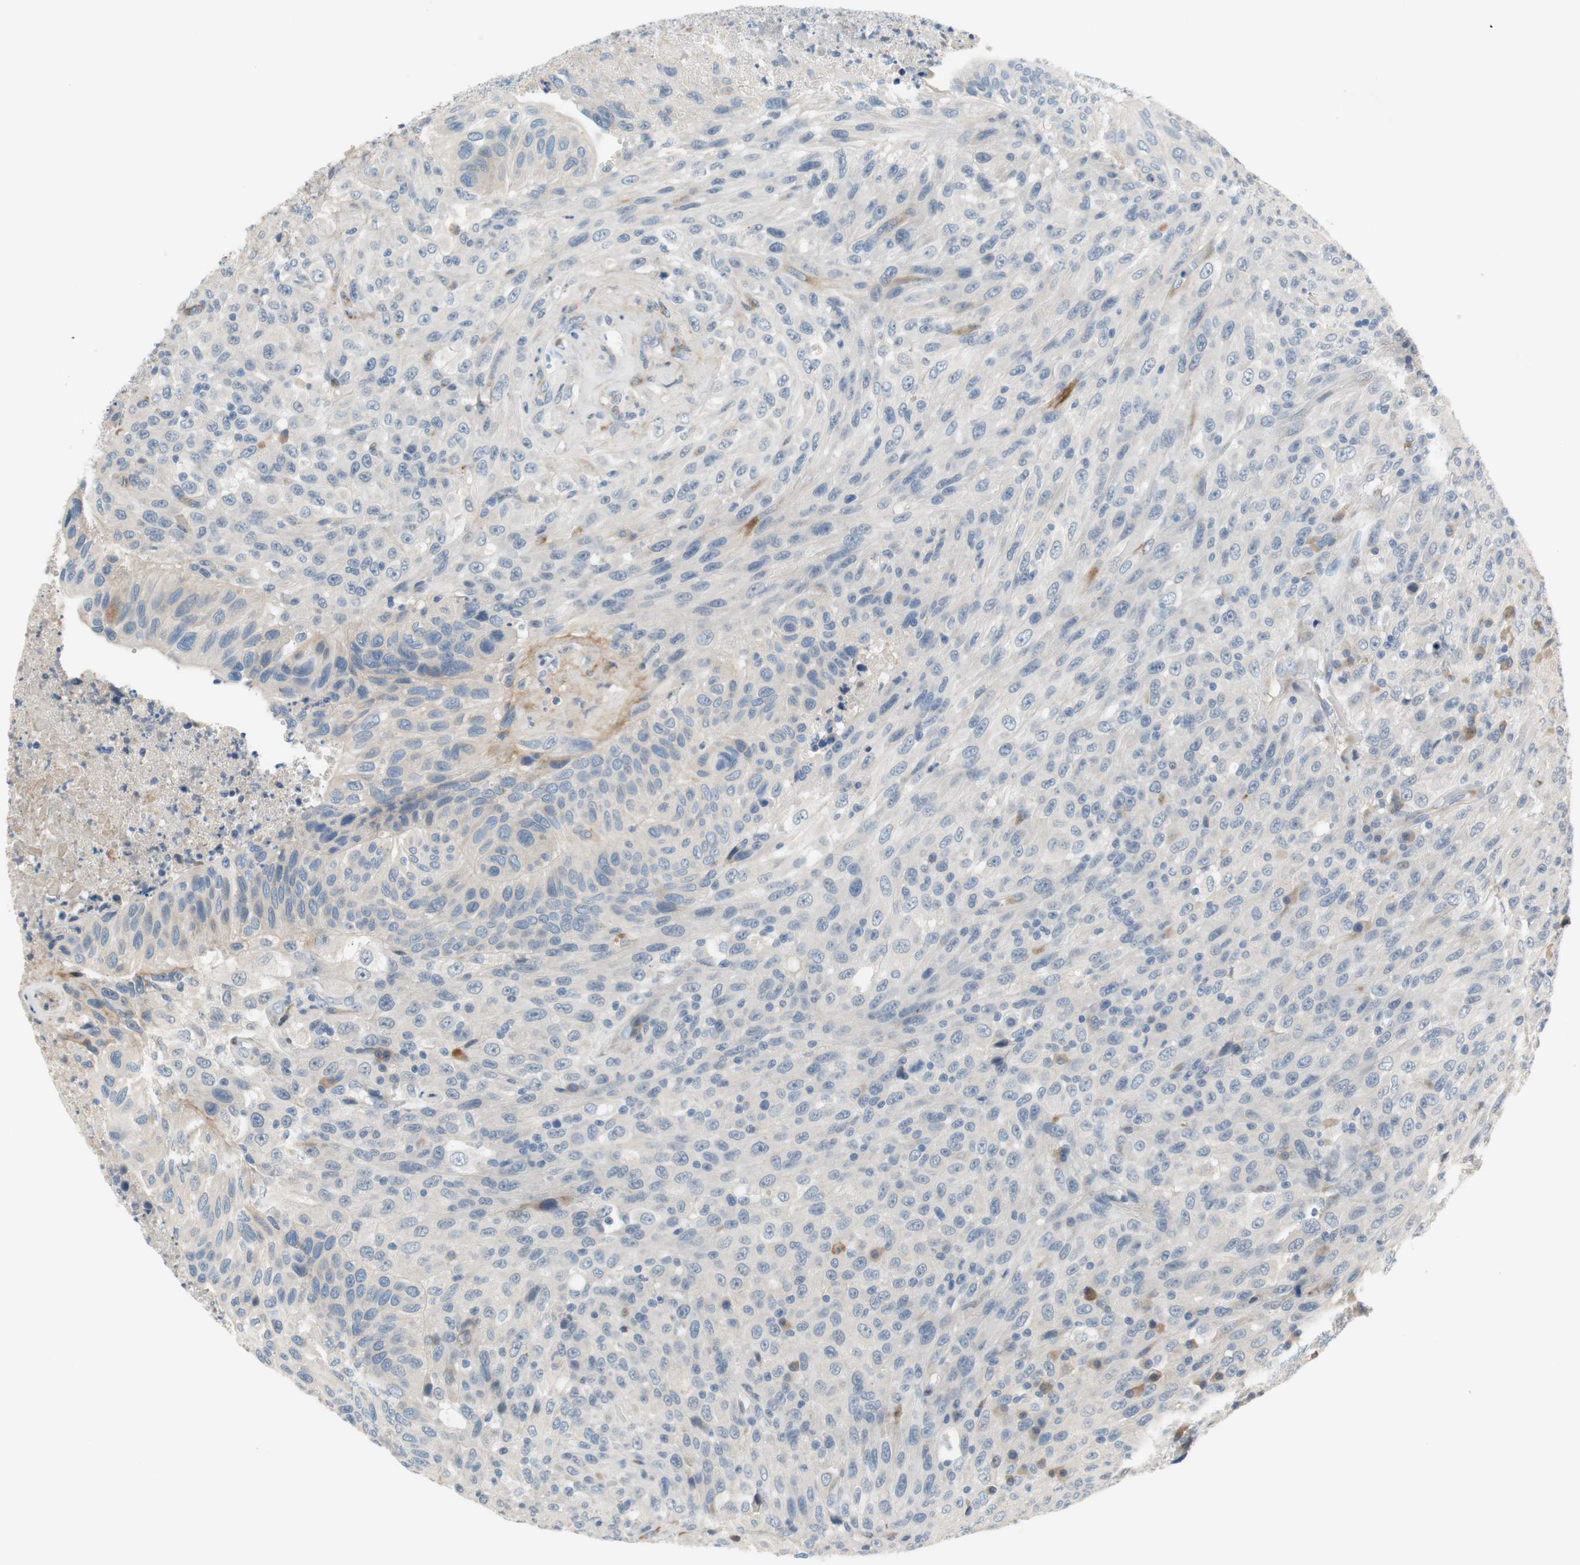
{"staining": {"intensity": "weak", "quantity": "25%-75%", "location": "cytoplasmic/membranous"}, "tissue": "urothelial cancer", "cell_type": "Tumor cells", "image_type": "cancer", "snomed": [{"axis": "morphology", "description": "Urothelial carcinoma, High grade"}, {"axis": "topography", "description": "Urinary bladder"}], "caption": "A brown stain highlights weak cytoplasmic/membranous positivity of a protein in urothelial cancer tumor cells.", "gene": "COL12A1", "patient": {"sex": "male", "age": 66}}